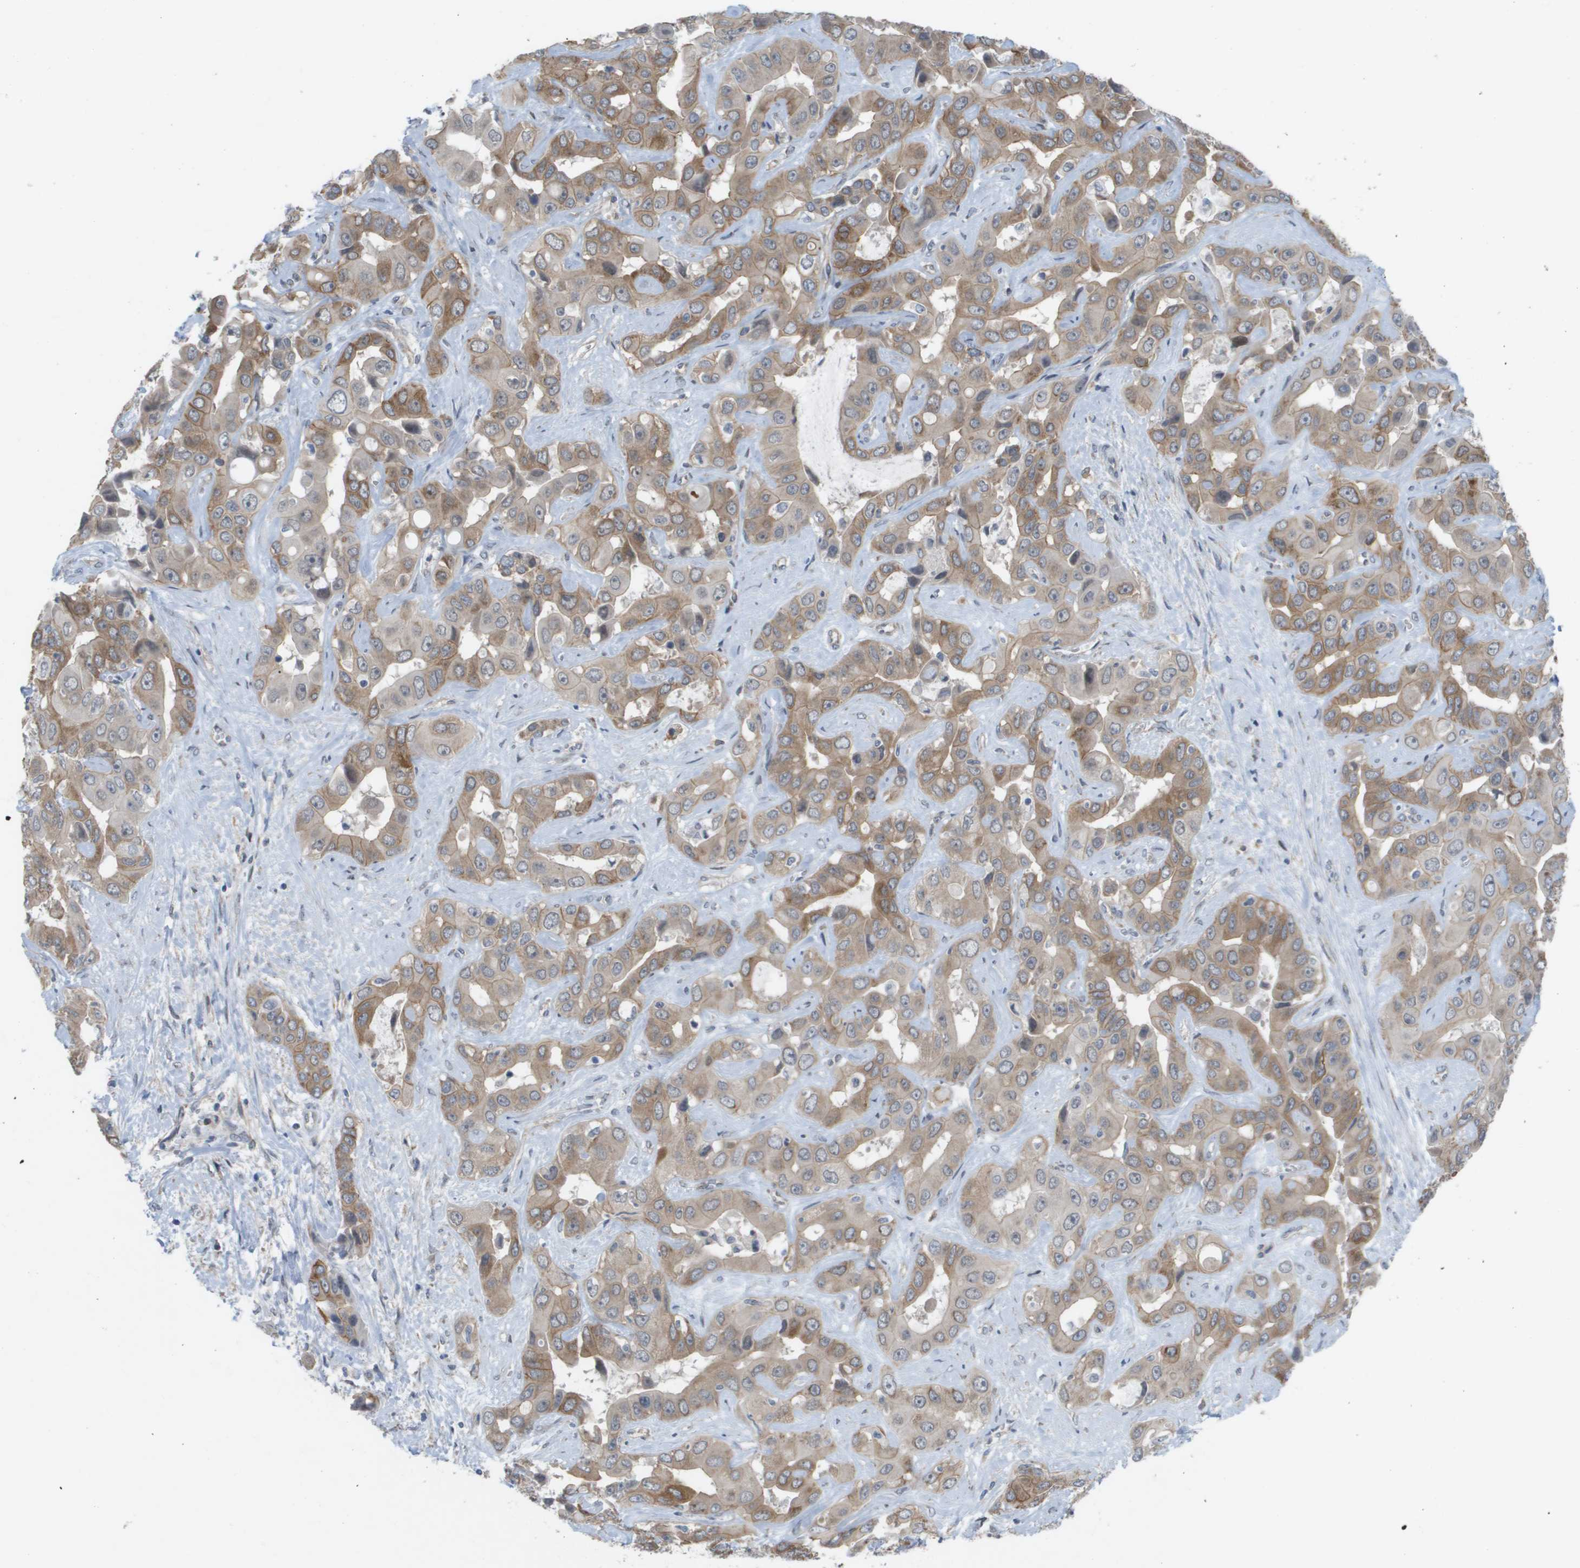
{"staining": {"intensity": "moderate", "quantity": ">75%", "location": "cytoplasmic/membranous"}, "tissue": "liver cancer", "cell_type": "Tumor cells", "image_type": "cancer", "snomed": [{"axis": "morphology", "description": "Cholangiocarcinoma"}, {"axis": "topography", "description": "Liver"}], "caption": "Liver cholangiocarcinoma tissue reveals moderate cytoplasmic/membranous expression in approximately >75% of tumor cells", "gene": "MTARC2", "patient": {"sex": "female", "age": 52}}